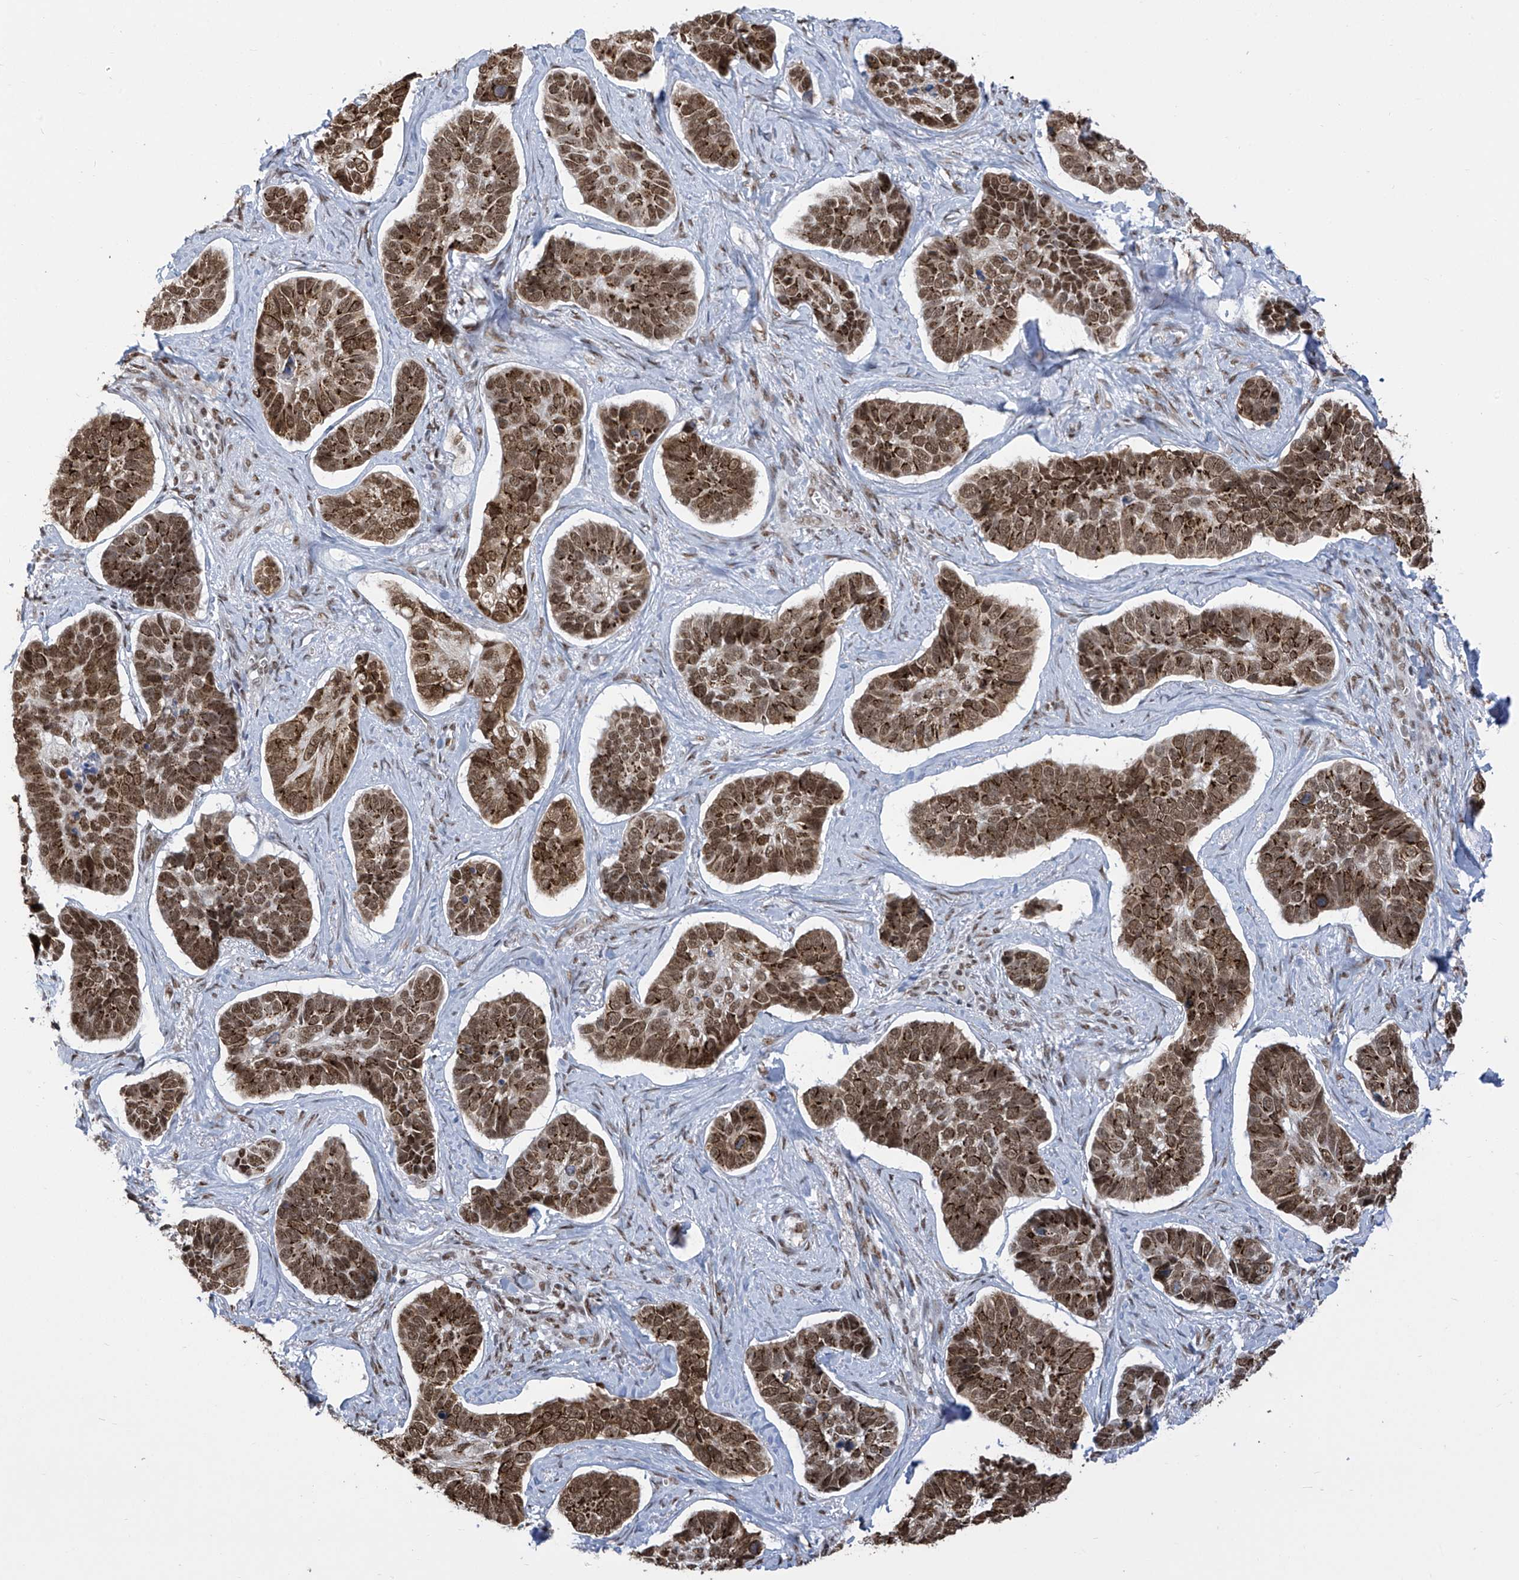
{"staining": {"intensity": "moderate", "quantity": ">75%", "location": "cytoplasmic/membranous,nuclear"}, "tissue": "skin cancer", "cell_type": "Tumor cells", "image_type": "cancer", "snomed": [{"axis": "morphology", "description": "Basal cell carcinoma"}, {"axis": "topography", "description": "Skin"}], "caption": "Protein expression analysis of basal cell carcinoma (skin) demonstrates moderate cytoplasmic/membranous and nuclear positivity in approximately >75% of tumor cells.", "gene": "APLF", "patient": {"sex": "male", "age": 62}}